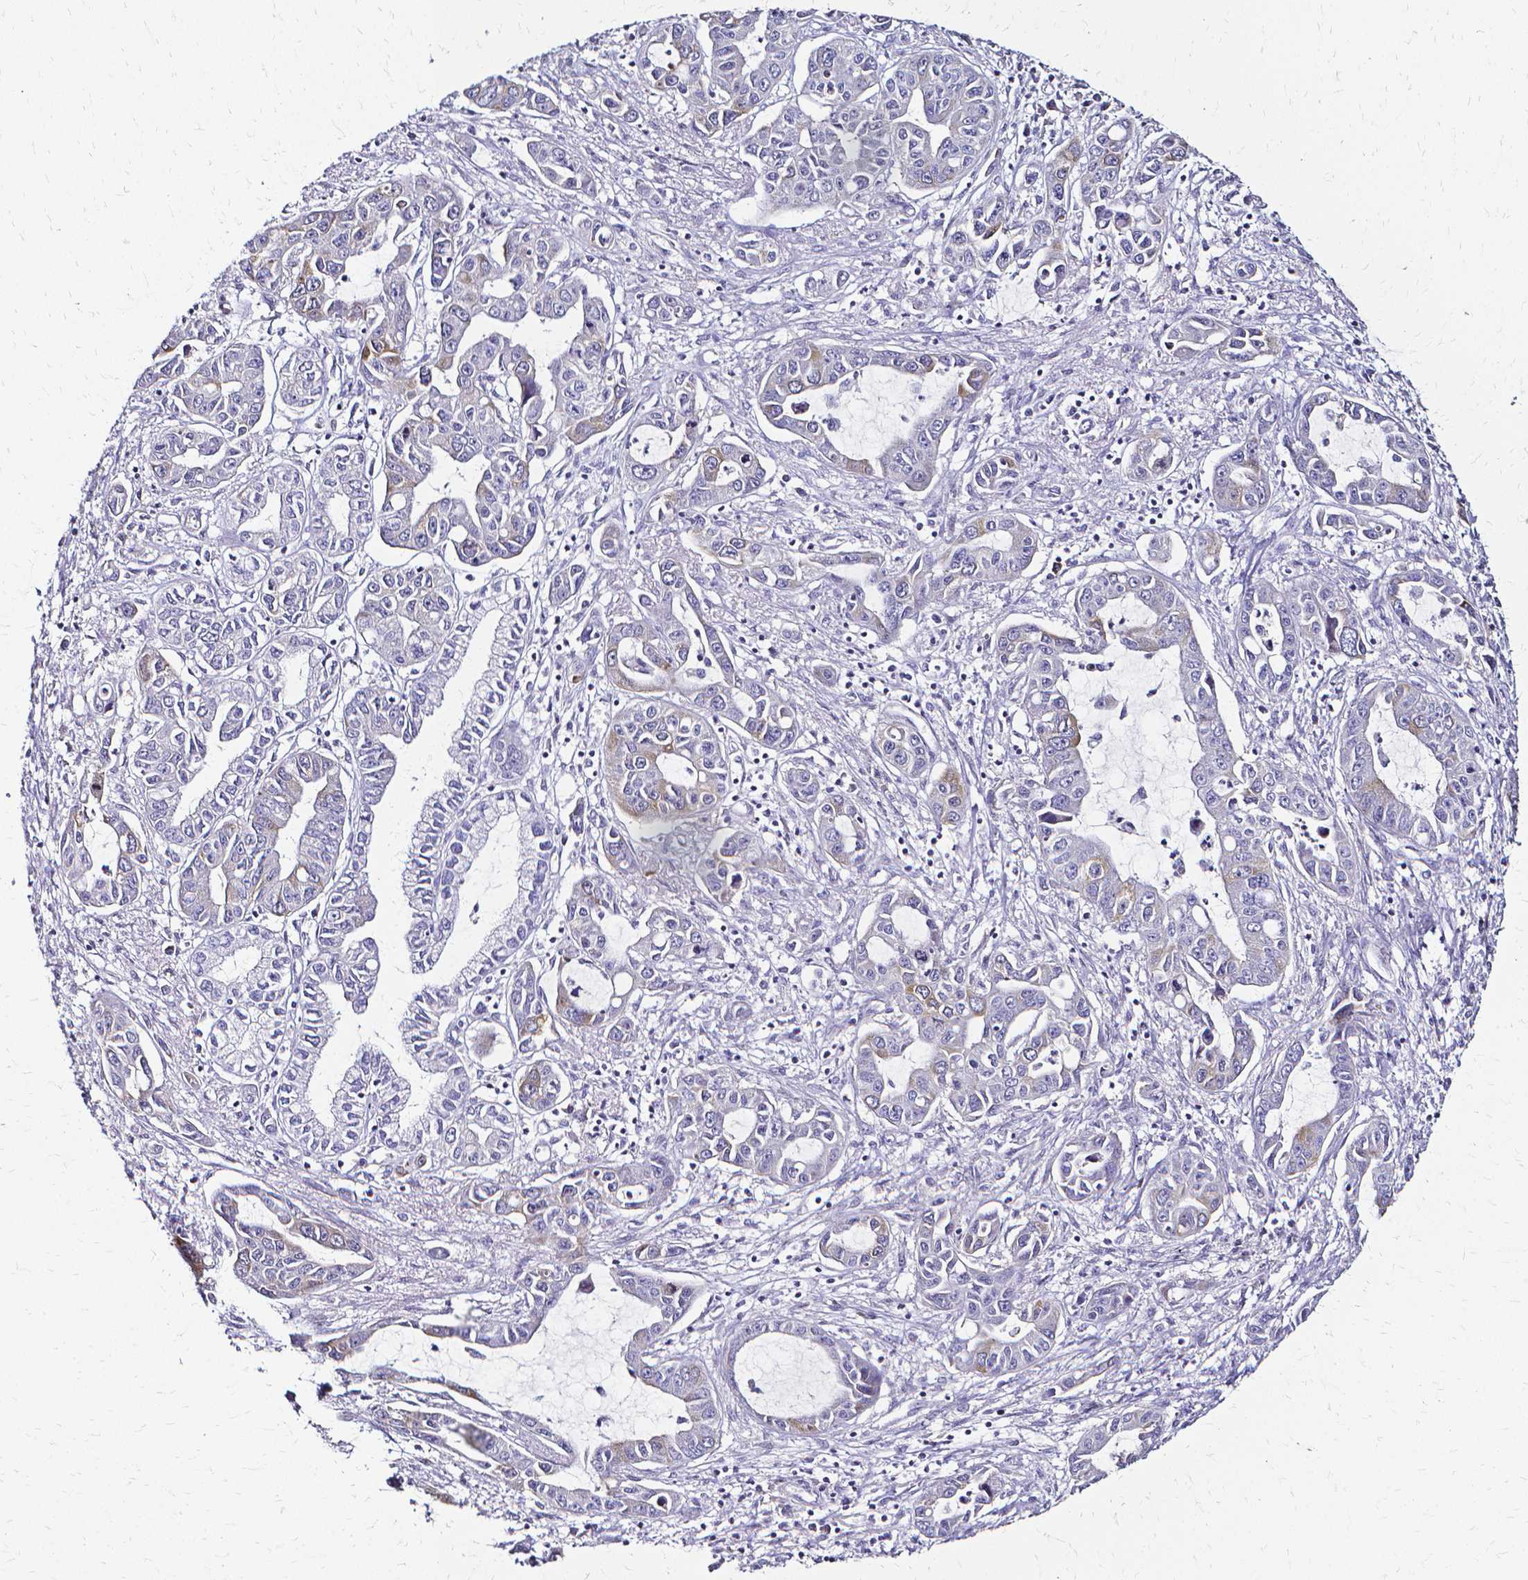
{"staining": {"intensity": "negative", "quantity": "none", "location": "none"}, "tissue": "liver cancer", "cell_type": "Tumor cells", "image_type": "cancer", "snomed": [{"axis": "morphology", "description": "Cholangiocarcinoma"}, {"axis": "topography", "description": "Liver"}], "caption": "Immunohistochemistry (IHC) micrograph of human liver cholangiocarcinoma stained for a protein (brown), which reveals no staining in tumor cells.", "gene": "CCNB1", "patient": {"sex": "male", "age": 58}}